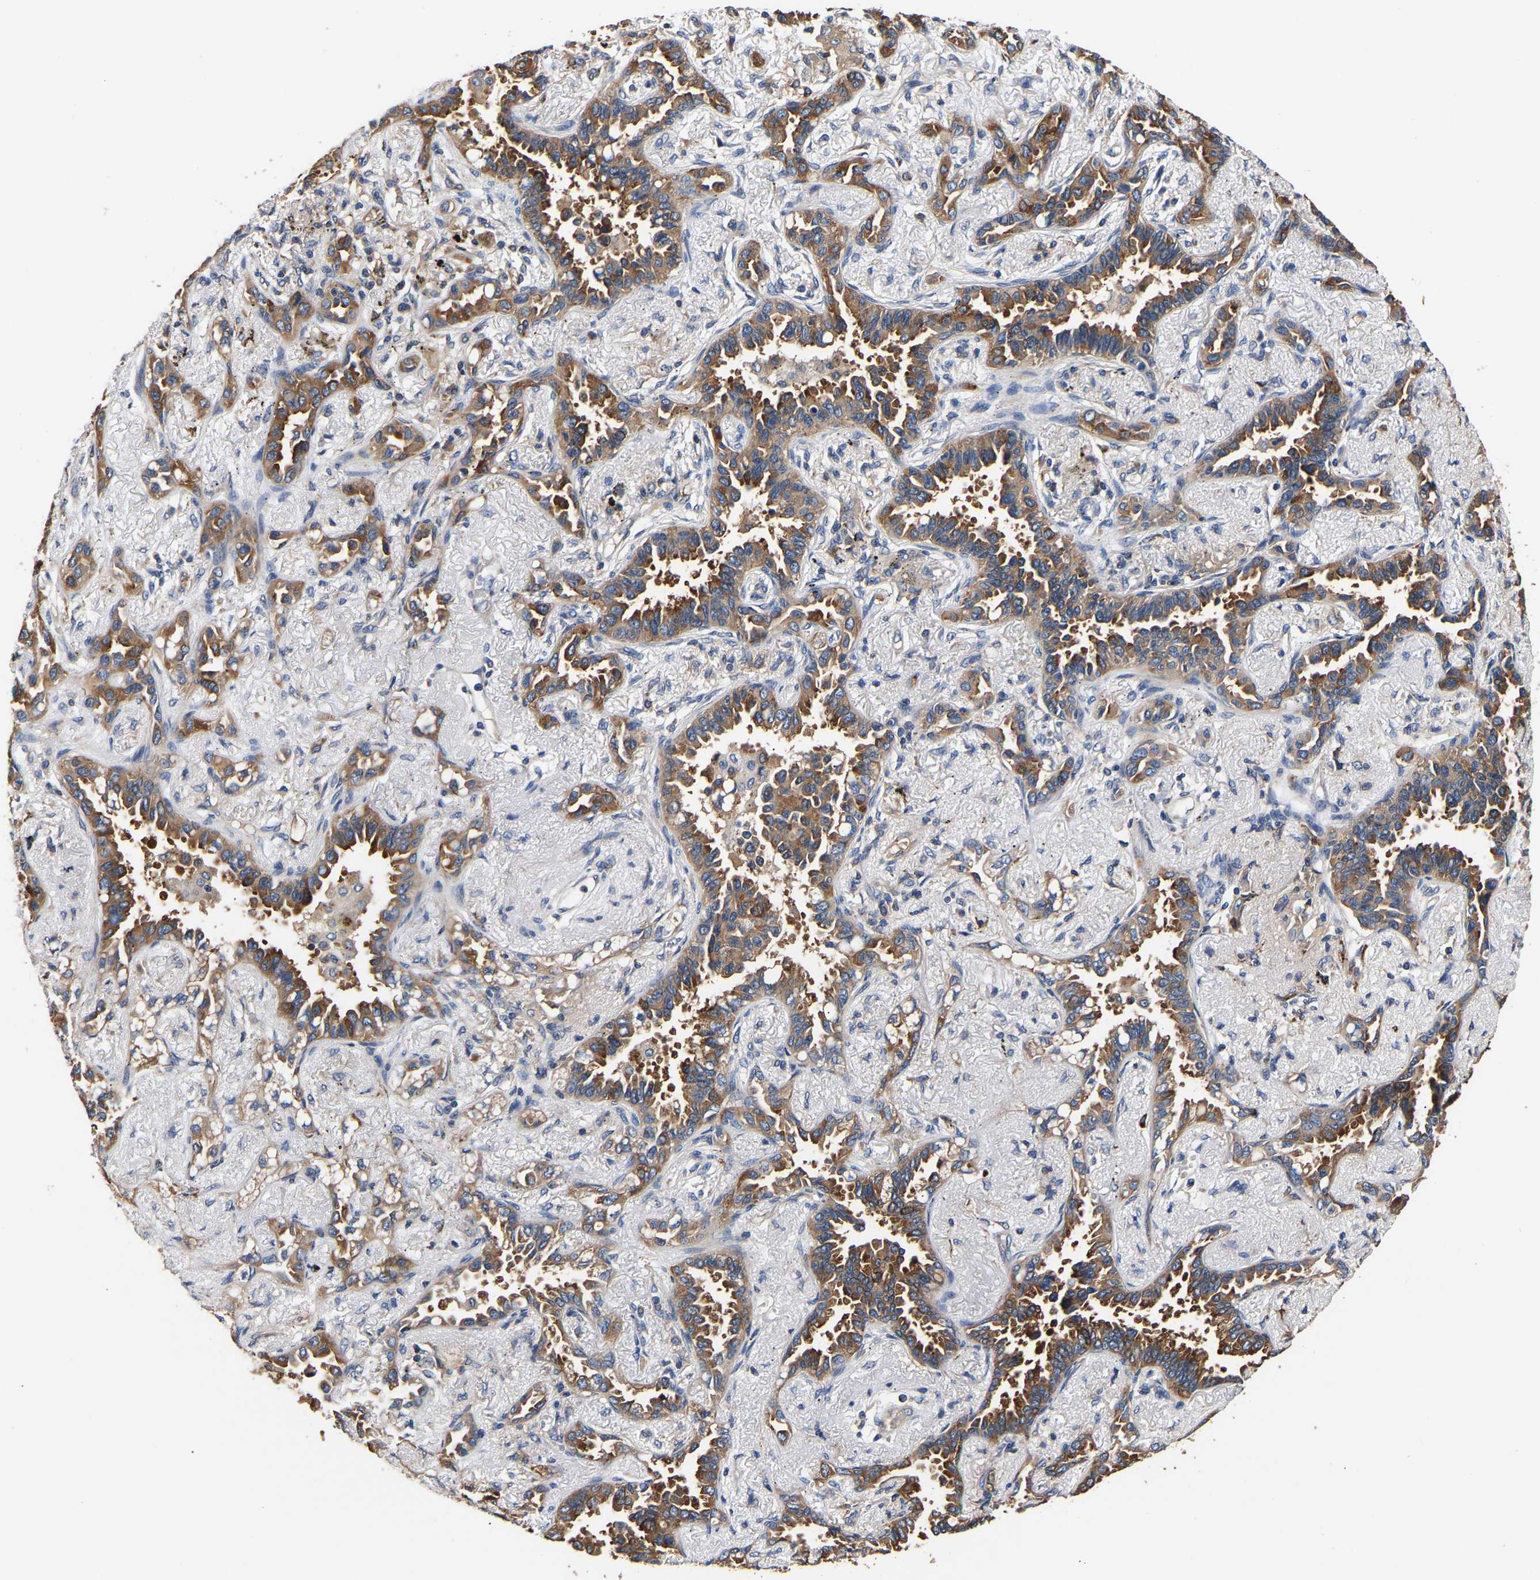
{"staining": {"intensity": "moderate", "quantity": ">75%", "location": "cytoplasmic/membranous"}, "tissue": "lung cancer", "cell_type": "Tumor cells", "image_type": "cancer", "snomed": [{"axis": "morphology", "description": "Adenocarcinoma, NOS"}, {"axis": "topography", "description": "Lung"}], "caption": "This photomicrograph displays adenocarcinoma (lung) stained with immunohistochemistry to label a protein in brown. The cytoplasmic/membranous of tumor cells show moderate positivity for the protein. Nuclei are counter-stained blue.", "gene": "LRBA", "patient": {"sex": "male", "age": 59}}